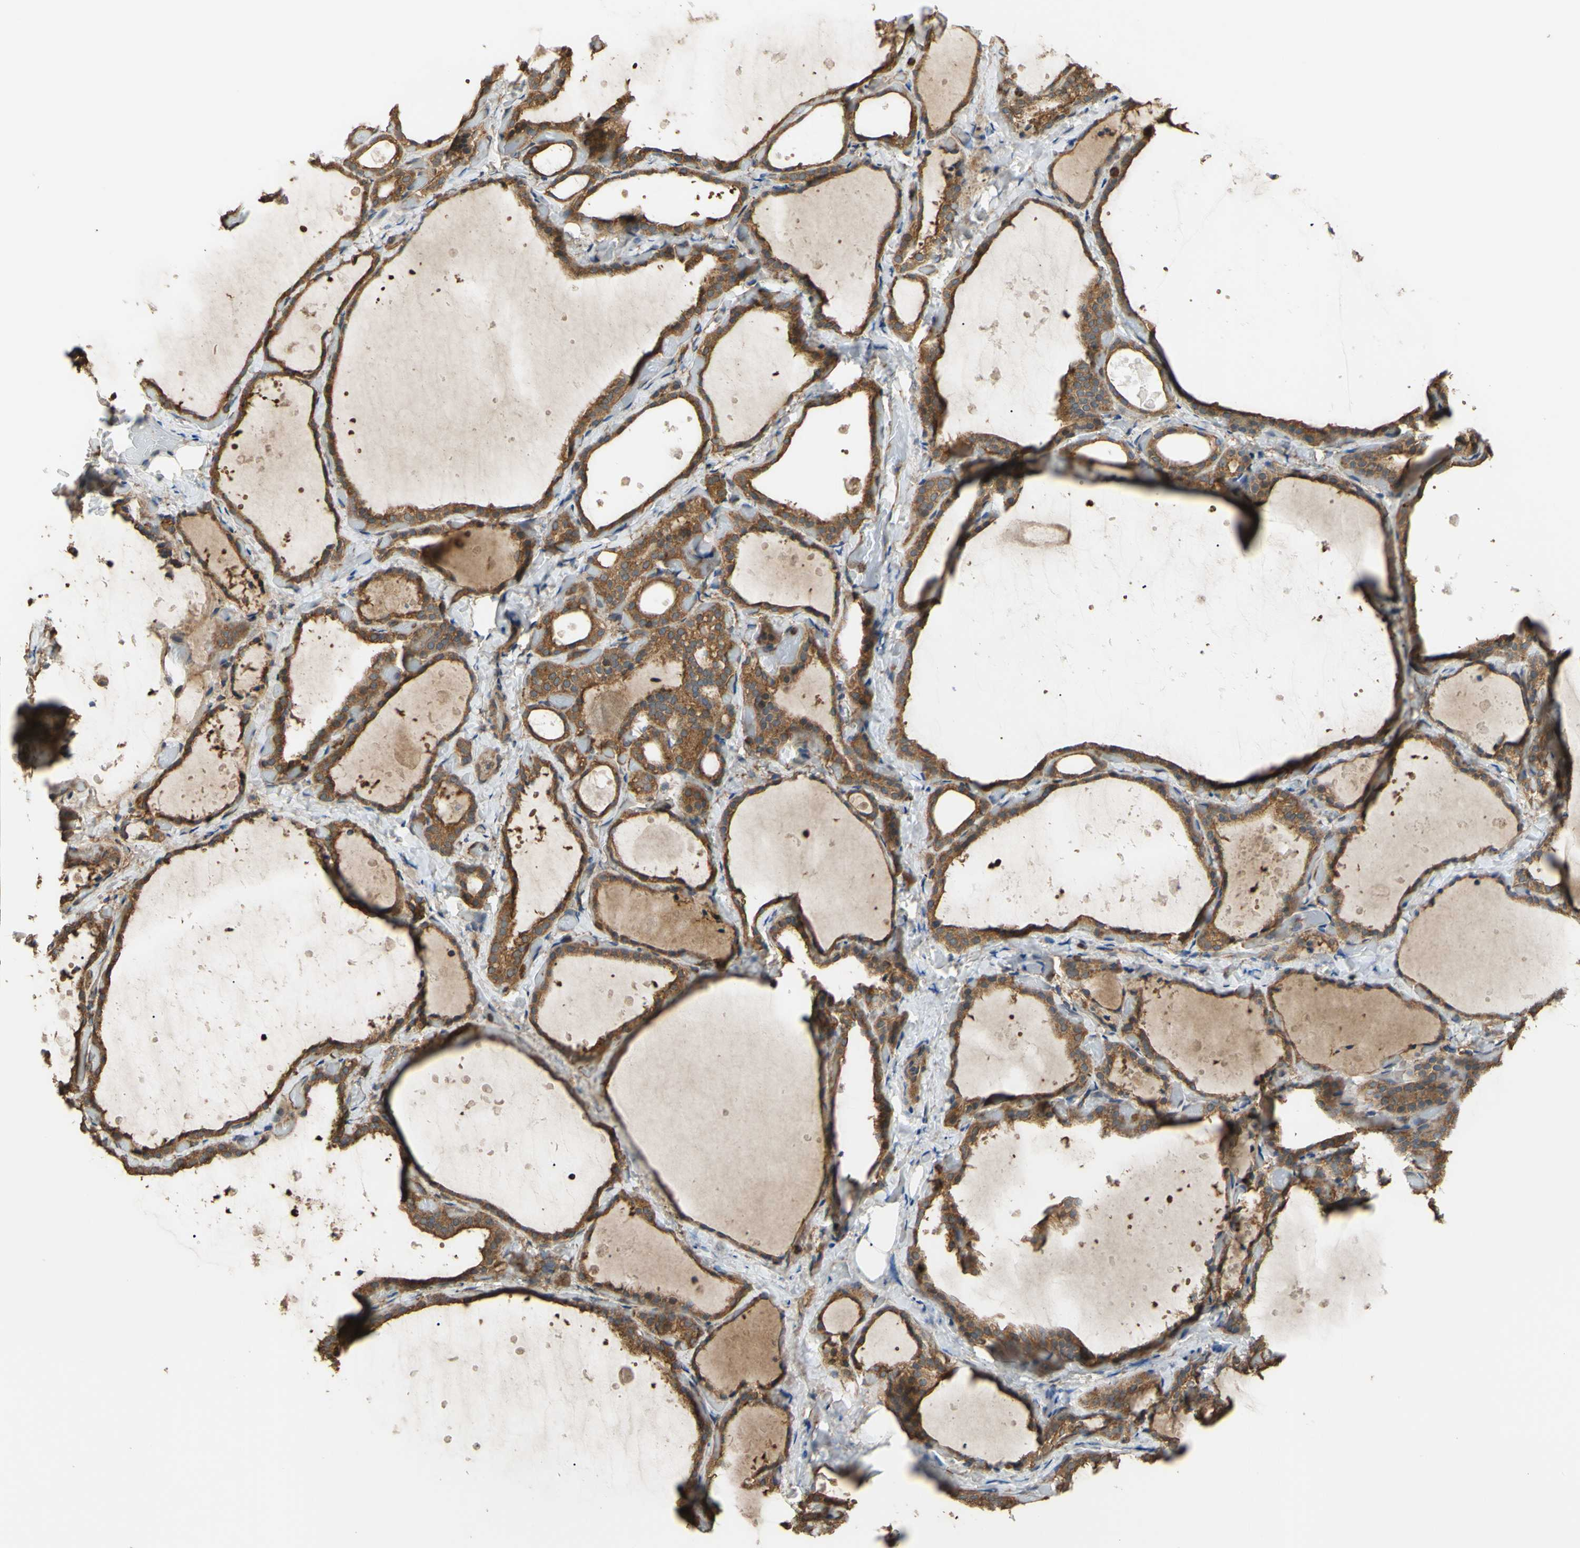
{"staining": {"intensity": "strong", "quantity": ">75%", "location": "cytoplasmic/membranous"}, "tissue": "thyroid gland", "cell_type": "Glandular cells", "image_type": "normal", "snomed": [{"axis": "morphology", "description": "Normal tissue, NOS"}, {"axis": "topography", "description": "Thyroid gland"}], "caption": "Immunohistochemistry (IHC) of unremarkable thyroid gland shows high levels of strong cytoplasmic/membranous staining in approximately >75% of glandular cells.", "gene": "CTTN", "patient": {"sex": "female", "age": 44}}